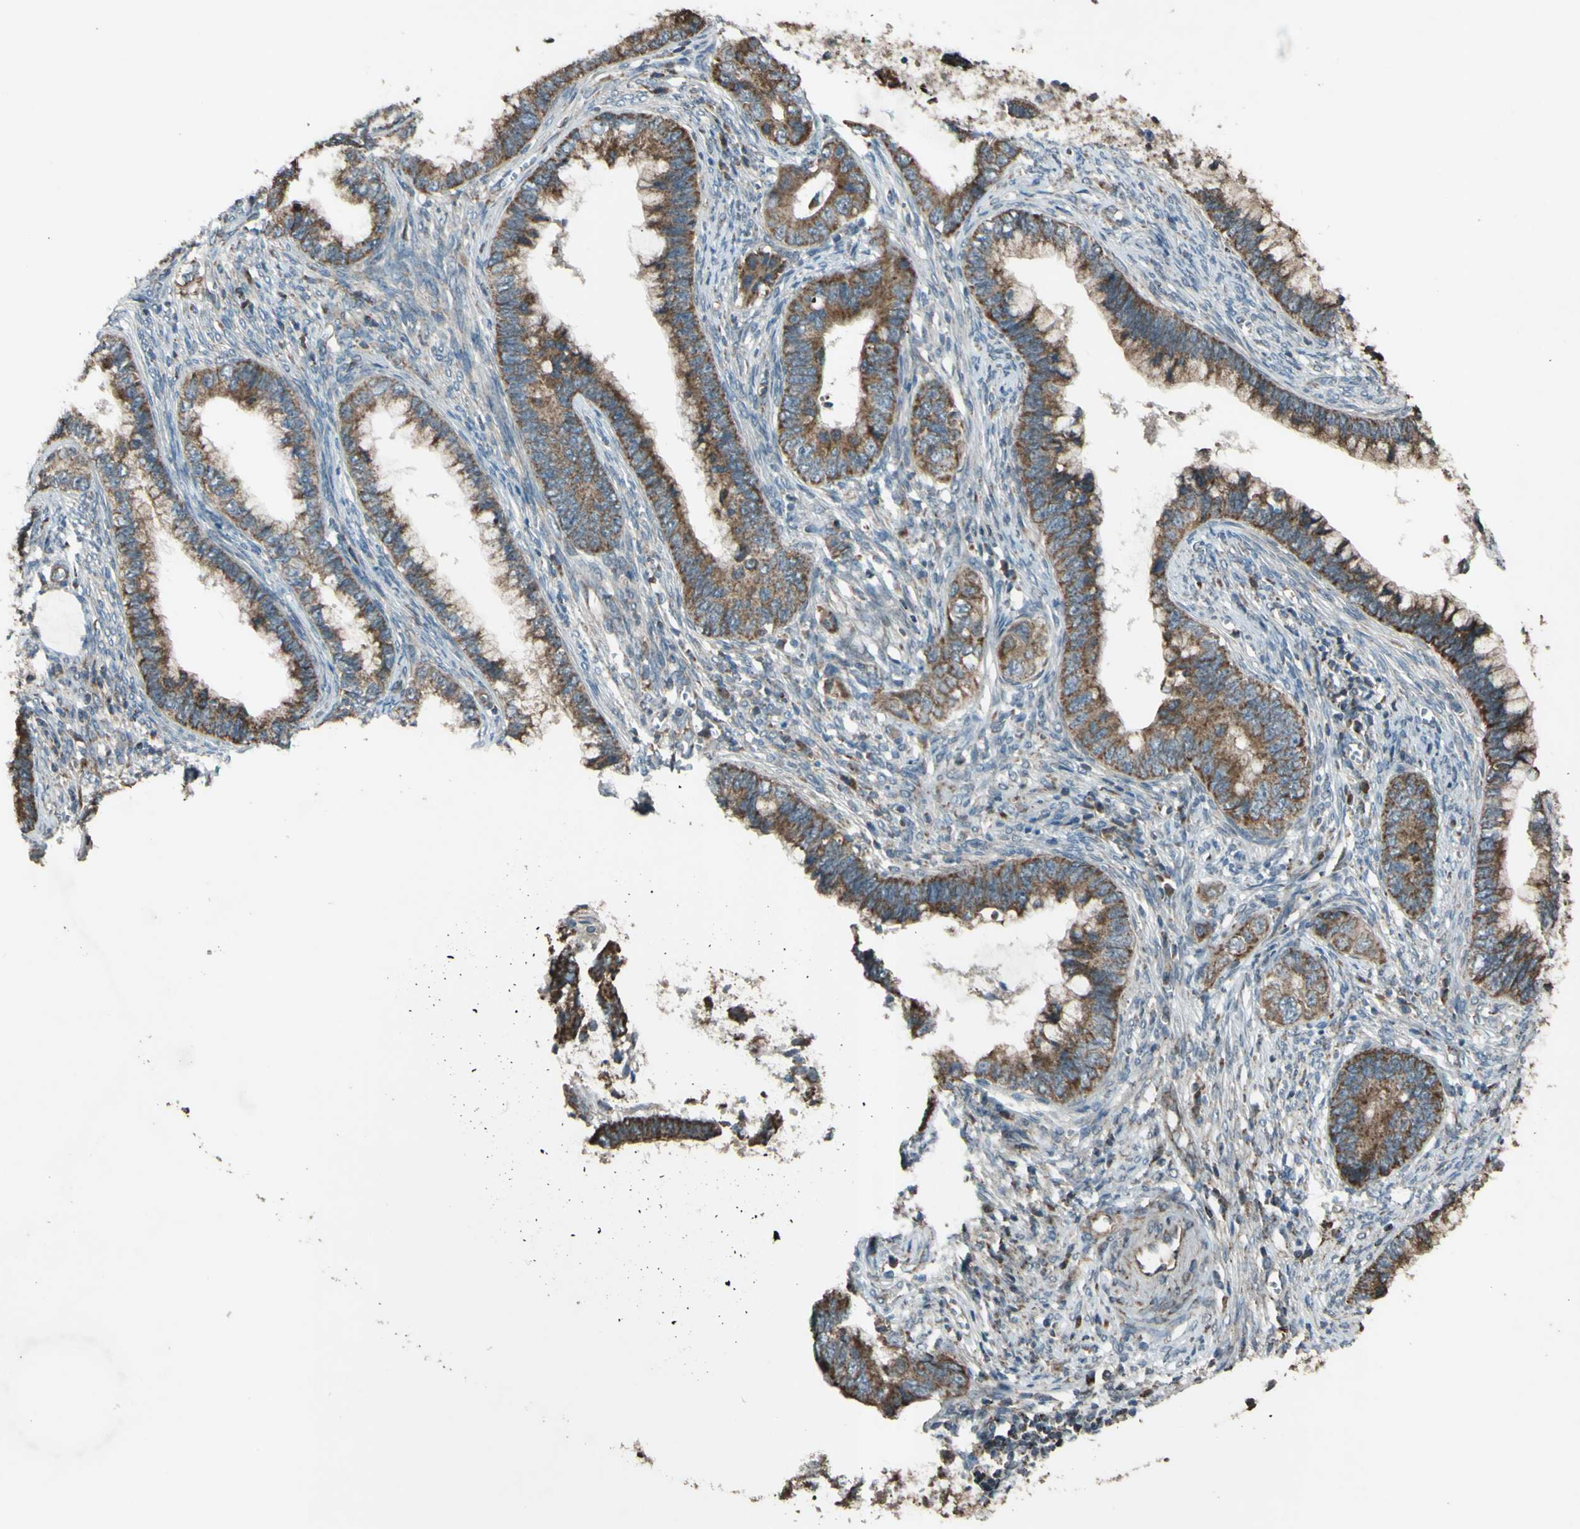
{"staining": {"intensity": "moderate", "quantity": ">75%", "location": "cytoplasmic/membranous"}, "tissue": "cervical cancer", "cell_type": "Tumor cells", "image_type": "cancer", "snomed": [{"axis": "morphology", "description": "Adenocarcinoma, NOS"}, {"axis": "topography", "description": "Cervix"}], "caption": "A histopathology image showing moderate cytoplasmic/membranous expression in approximately >75% of tumor cells in adenocarcinoma (cervical), as visualized by brown immunohistochemical staining.", "gene": "ACOT8", "patient": {"sex": "female", "age": 44}}